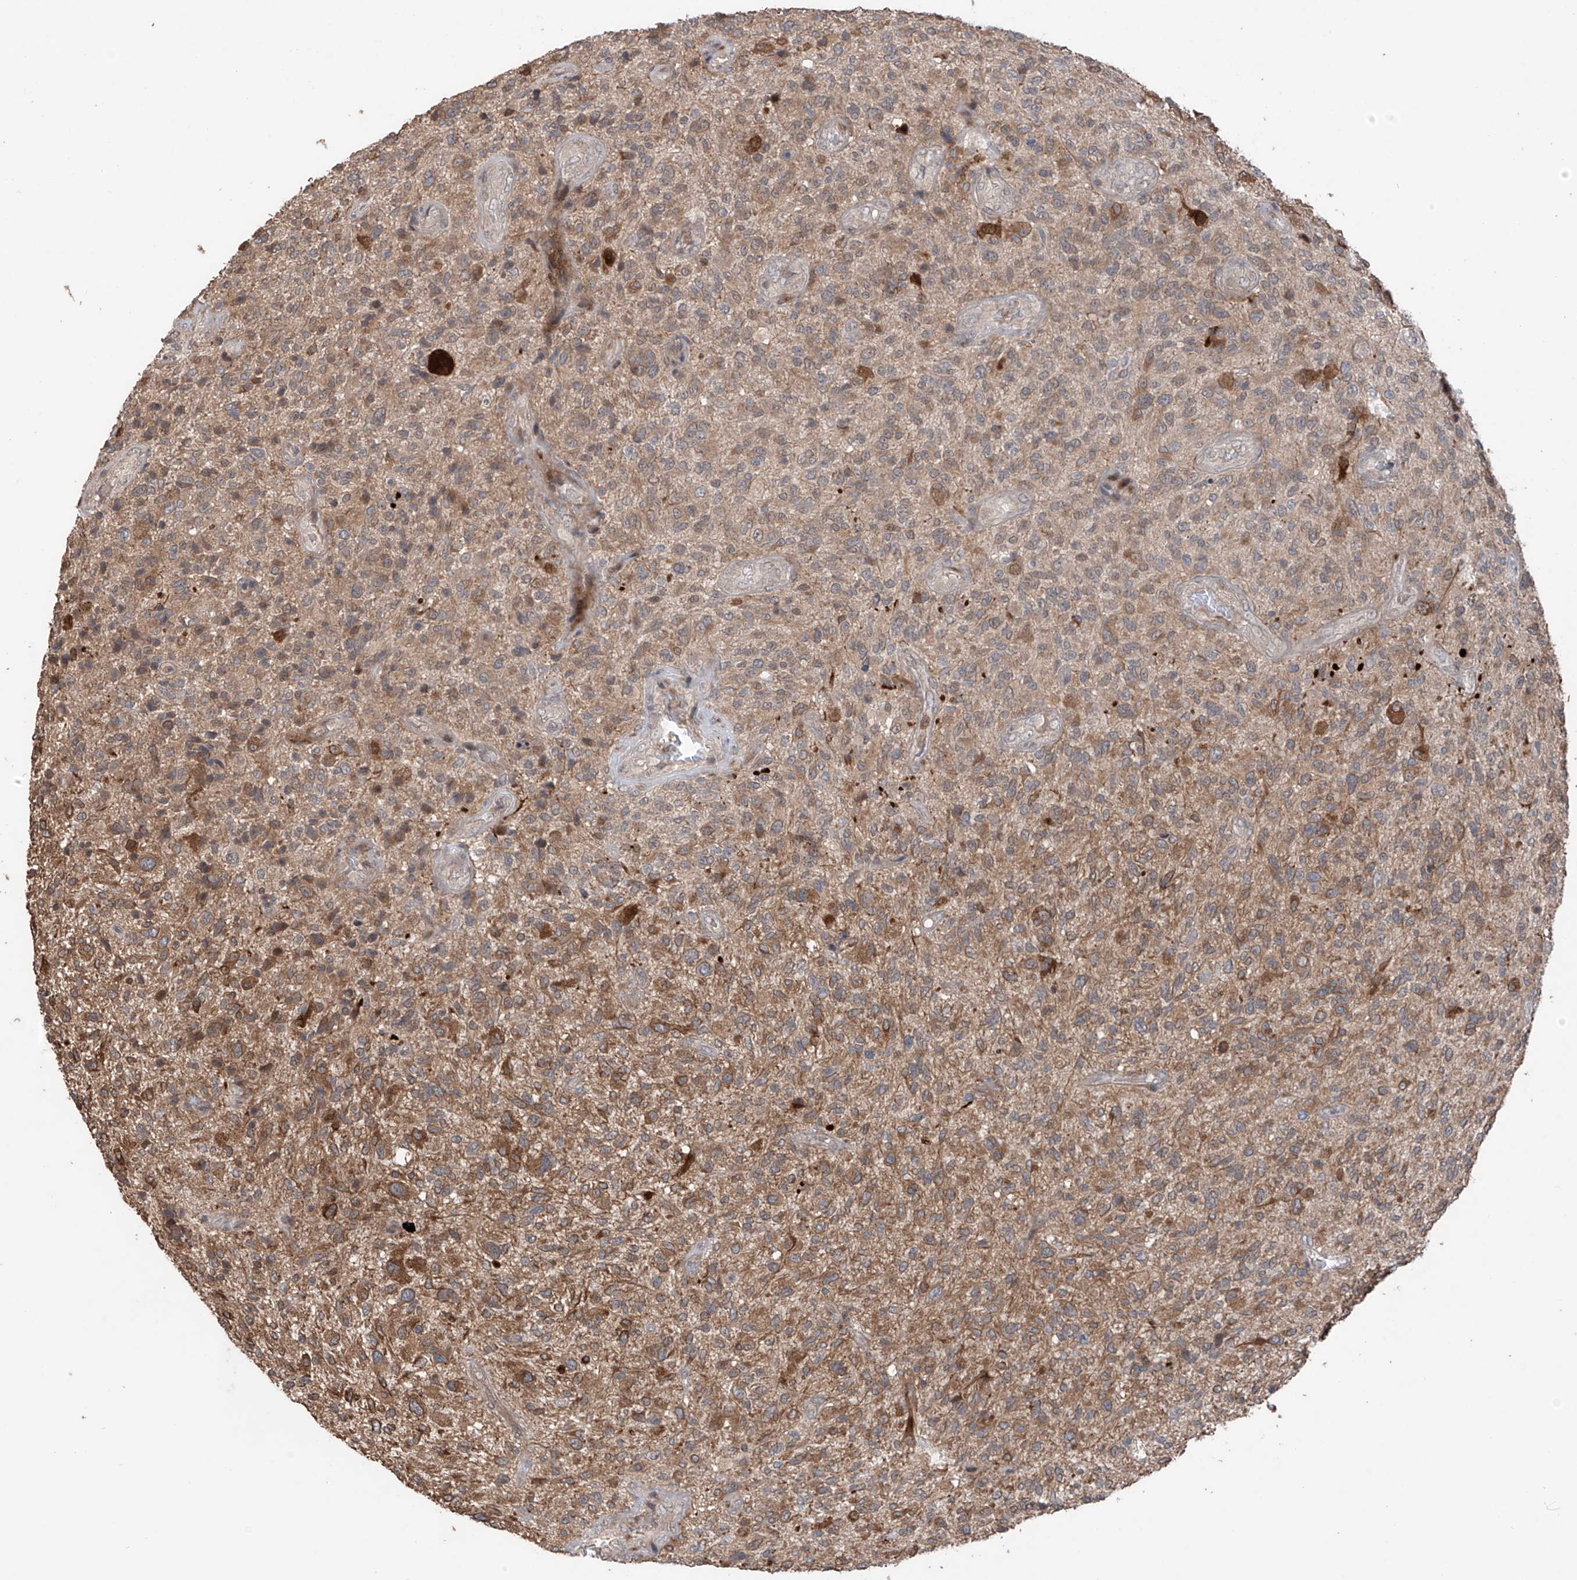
{"staining": {"intensity": "moderate", "quantity": "<25%", "location": "cytoplasmic/membranous"}, "tissue": "glioma", "cell_type": "Tumor cells", "image_type": "cancer", "snomed": [{"axis": "morphology", "description": "Glioma, malignant, High grade"}, {"axis": "topography", "description": "Brain"}], "caption": "The micrograph demonstrates immunohistochemical staining of malignant glioma (high-grade). There is moderate cytoplasmic/membranous expression is identified in approximately <25% of tumor cells.", "gene": "SAMD3", "patient": {"sex": "male", "age": 47}}